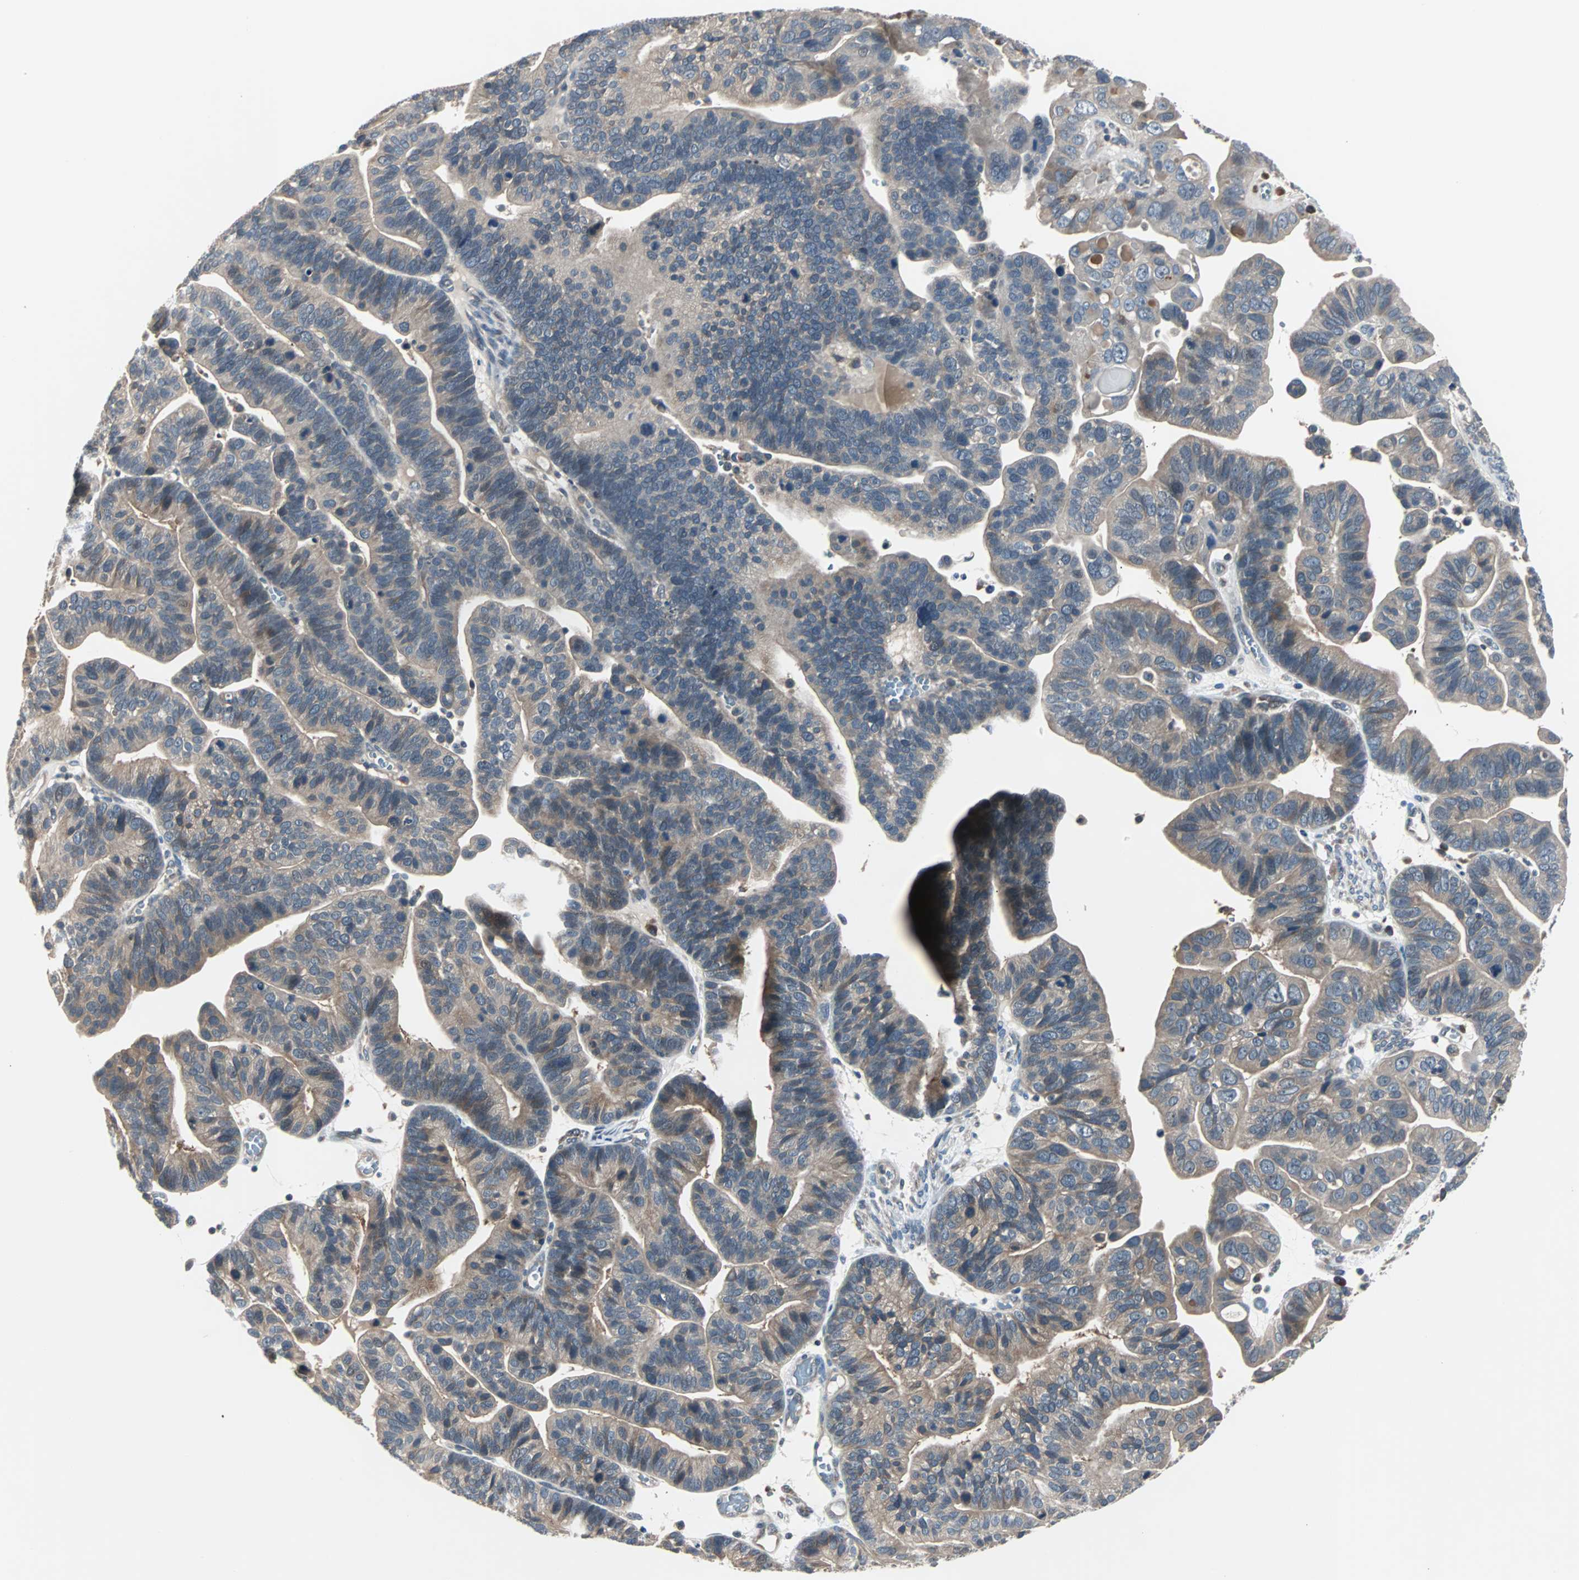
{"staining": {"intensity": "moderate", "quantity": ">75%", "location": "cytoplasmic/membranous"}, "tissue": "ovarian cancer", "cell_type": "Tumor cells", "image_type": "cancer", "snomed": [{"axis": "morphology", "description": "Cystadenocarcinoma, serous, NOS"}, {"axis": "topography", "description": "Ovary"}], "caption": "This photomicrograph exhibits ovarian cancer (serous cystadenocarcinoma) stained with immunohistochemistry (IHC) to label a protein in brown. The cytoplasmic/membranous of tumor cells show moderate positivity for the protein. Nuclei are counter-stained blue.", "gene": "ARF1", "patient": {"sex": "female", "age": 56}}